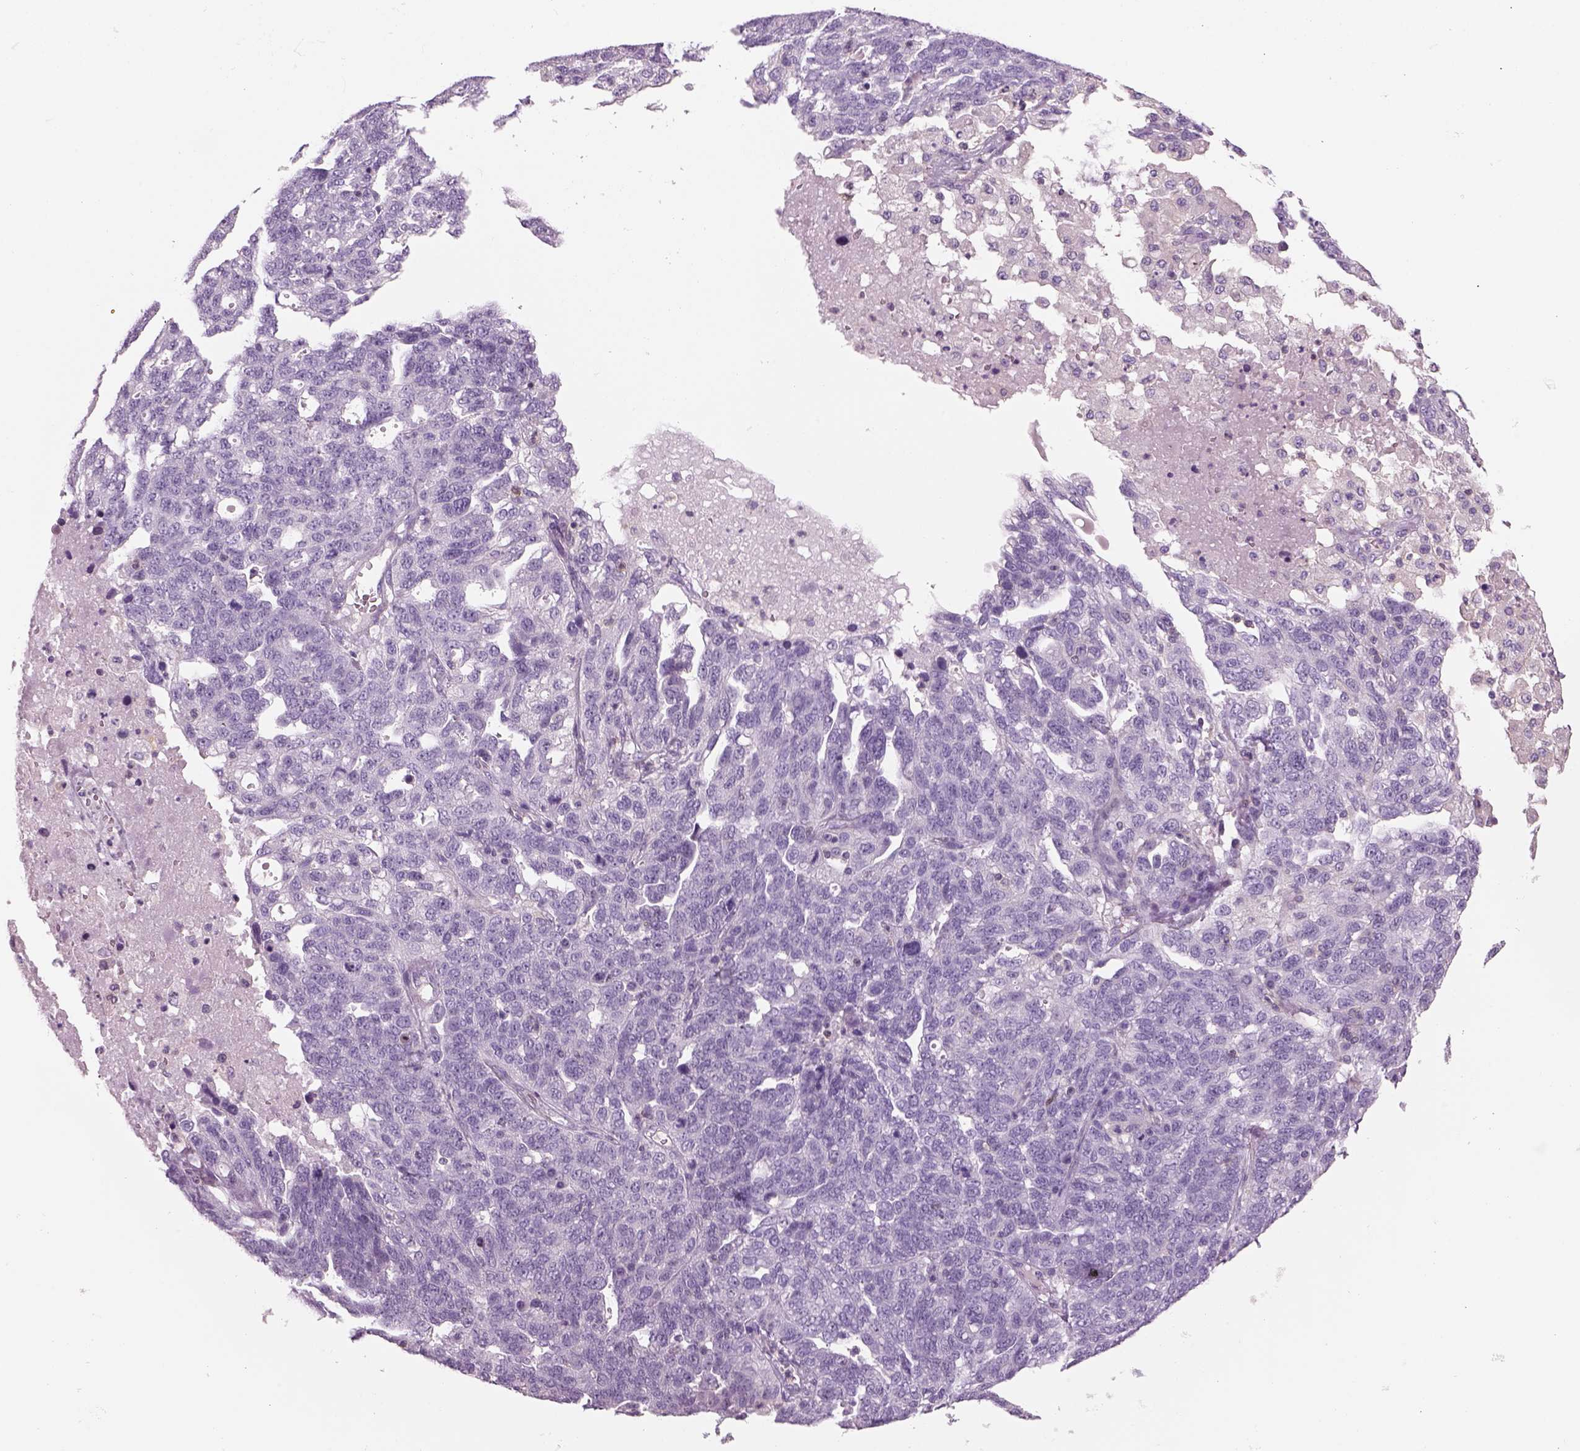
{"staining": {"intensity": "negative", "quantity": "none", "location": "none"}, "tissue": "ovarian cancer", "cell_type": "Tumor cells", "image_type": "cancer", "snomed": [{"axis": "morphology", "description": "Cystadenocarcinoma, serous, NOS"}, {"axis": "topography", "description": "Ovary"}], "caption": "This micrograph is of ovarian serous cystadenocarcinoma stained with immunohistochemistry (IHC) to label a protein in brown with the nuclei are counter-stained blue. There is no positivity in tumor cells. (DAB (3,3'-diaminobenzidine) immunohistochemistry (IHC), high magnification).", "gene": "SLC1A7", "patient": {"sex": "female", "age": 71}}